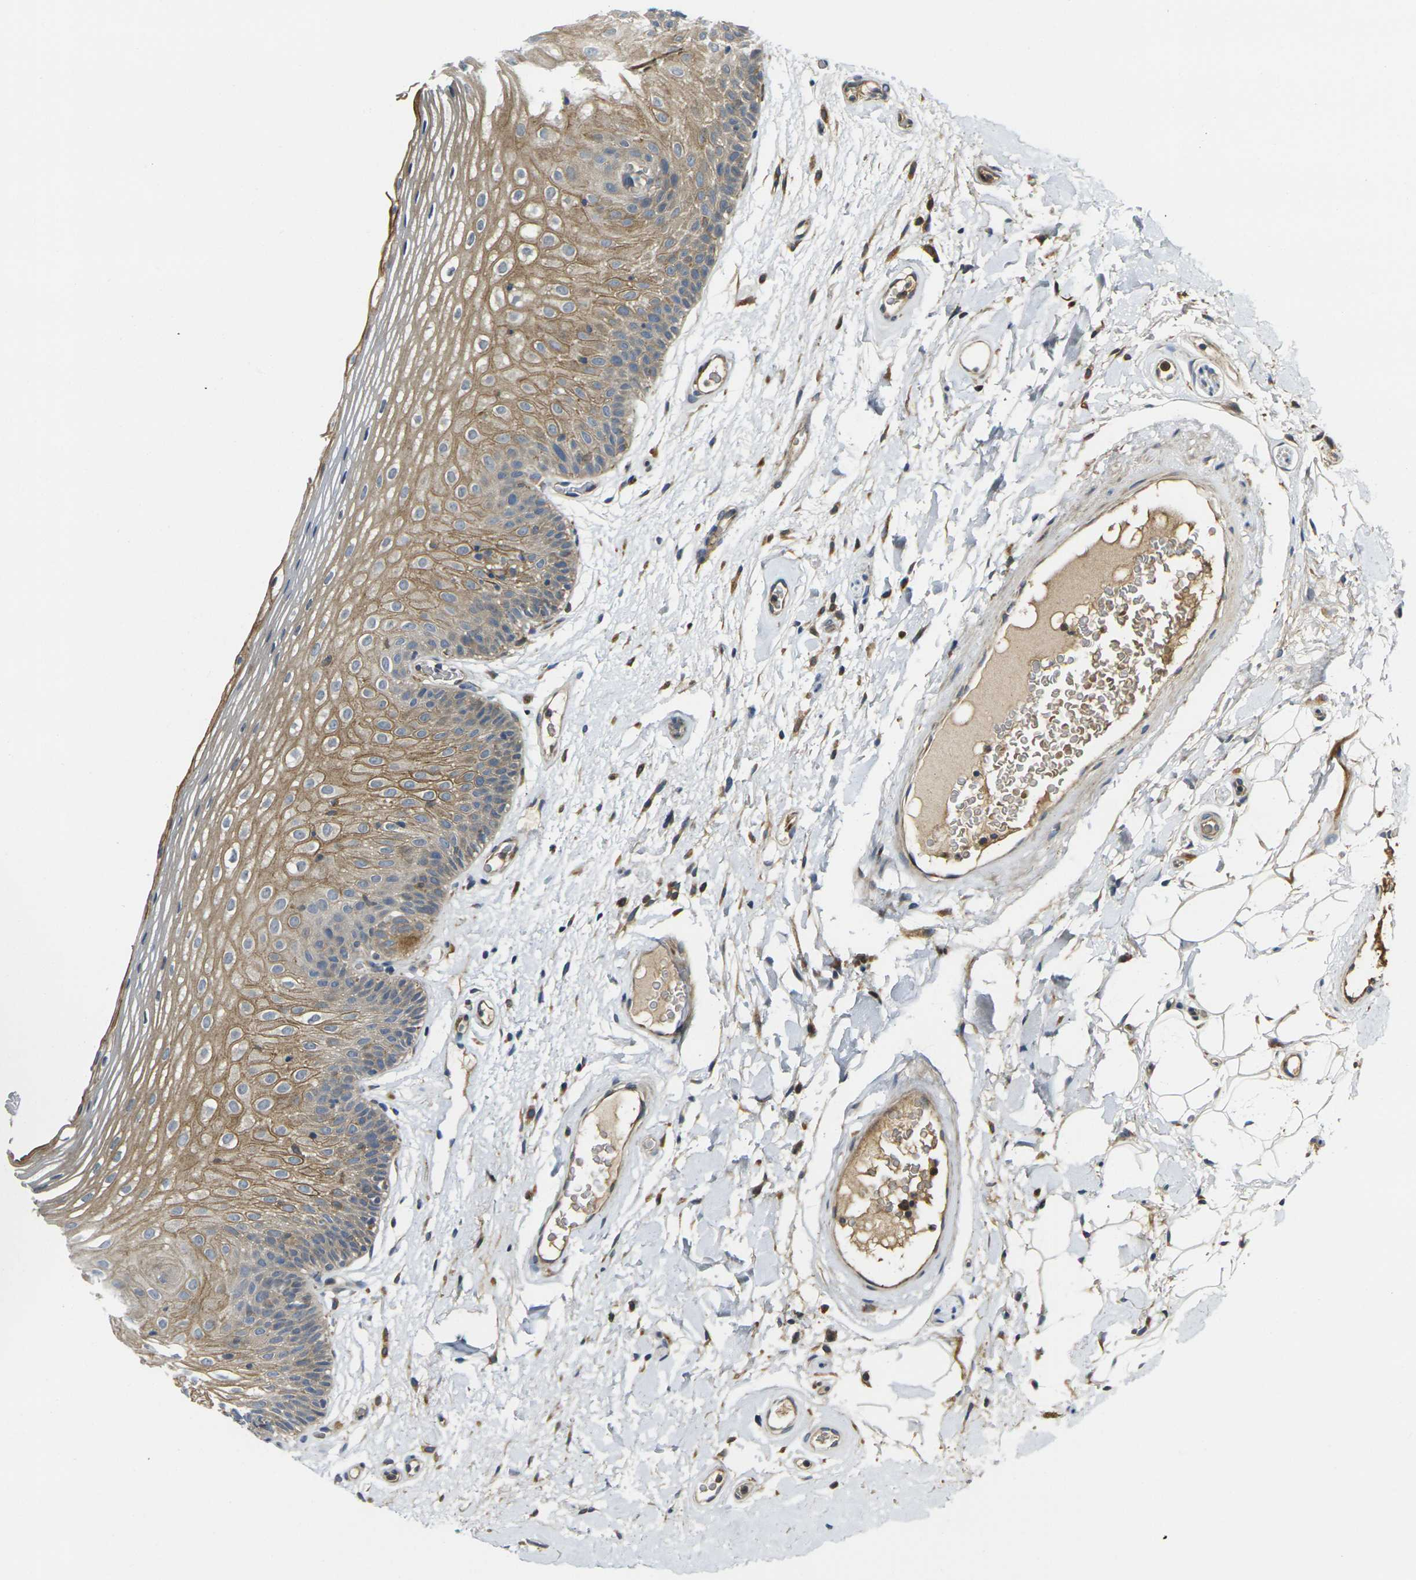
{"staining": {"intensity": "moderate", "quantity": ">75%", "location": "cytoplasmic/membranous"}, "tissue": "oral mucosa", "cell_type": "Squamous epithelial cells", "image_type": "normal", "snomed": [{"axis": "morphology", "description": "Normal tissue, NOS"}, {"axis": "morphology", "description": "Squamous cell carcinoma, NOS"}, {"axis": "topography", "description": "Skeletal muscle"}, {"axis": "topography", "description": "Oral tissue"}], "caption": "Squamous epithelial cells show moderate cytoplasmic/membranous staining in about >75% of cells in benign oral mucosa. The protein of interest is stained brown, and the nuclei are stained in blue (DAB (3,3'-diaminobenzidine) IHC with brightfield microscopy, high magnification).", "gene": "FZD1", "patient": {"sex": "male", "age": 71}}